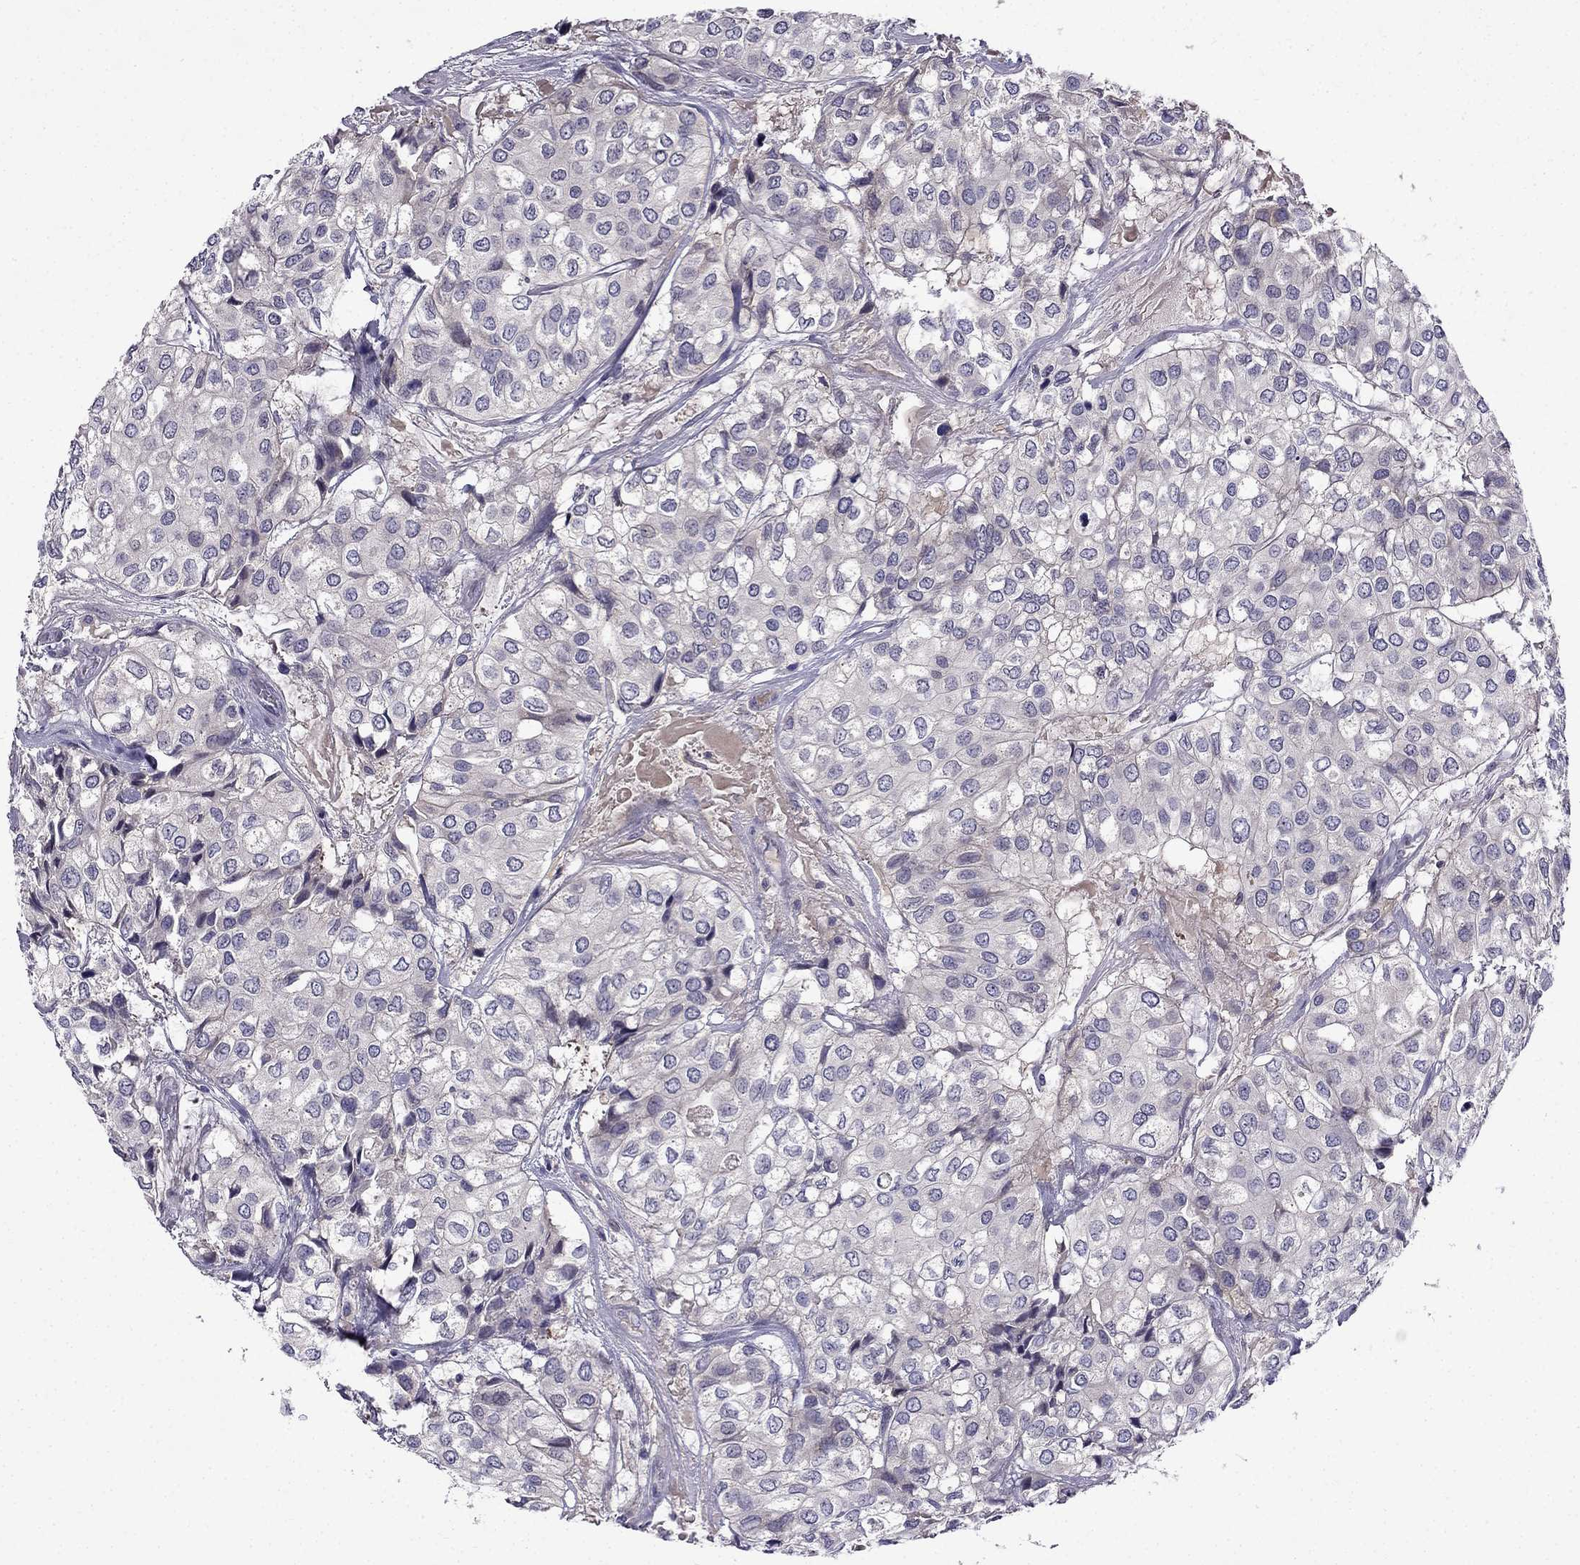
{"staining": {"intensity": "negative", "quantity": "none", "location": "none"}, "tissue": "urothelial cancer", "cell_type": "Tumor cells", "image_type": "cancer", "snomed": [{"axis": "morphology", "description": "Urothelial carcinoma, High grade"}, {"axis": "topography", "description": "Urinary bladder"}], "caption": "High power microscopy photomicrograph of an immunohistochemistry (IHC) micrograph of urothelial cancer, revealing no significant staining in tumor cells. Brightfield microscopy of immunohistochemistry (IHC) stained with DAB (brown) and hematoxylin (blue), captured at high magnification.", "gene": "PI16", "patient": {"sex": "male", "age": 73}}